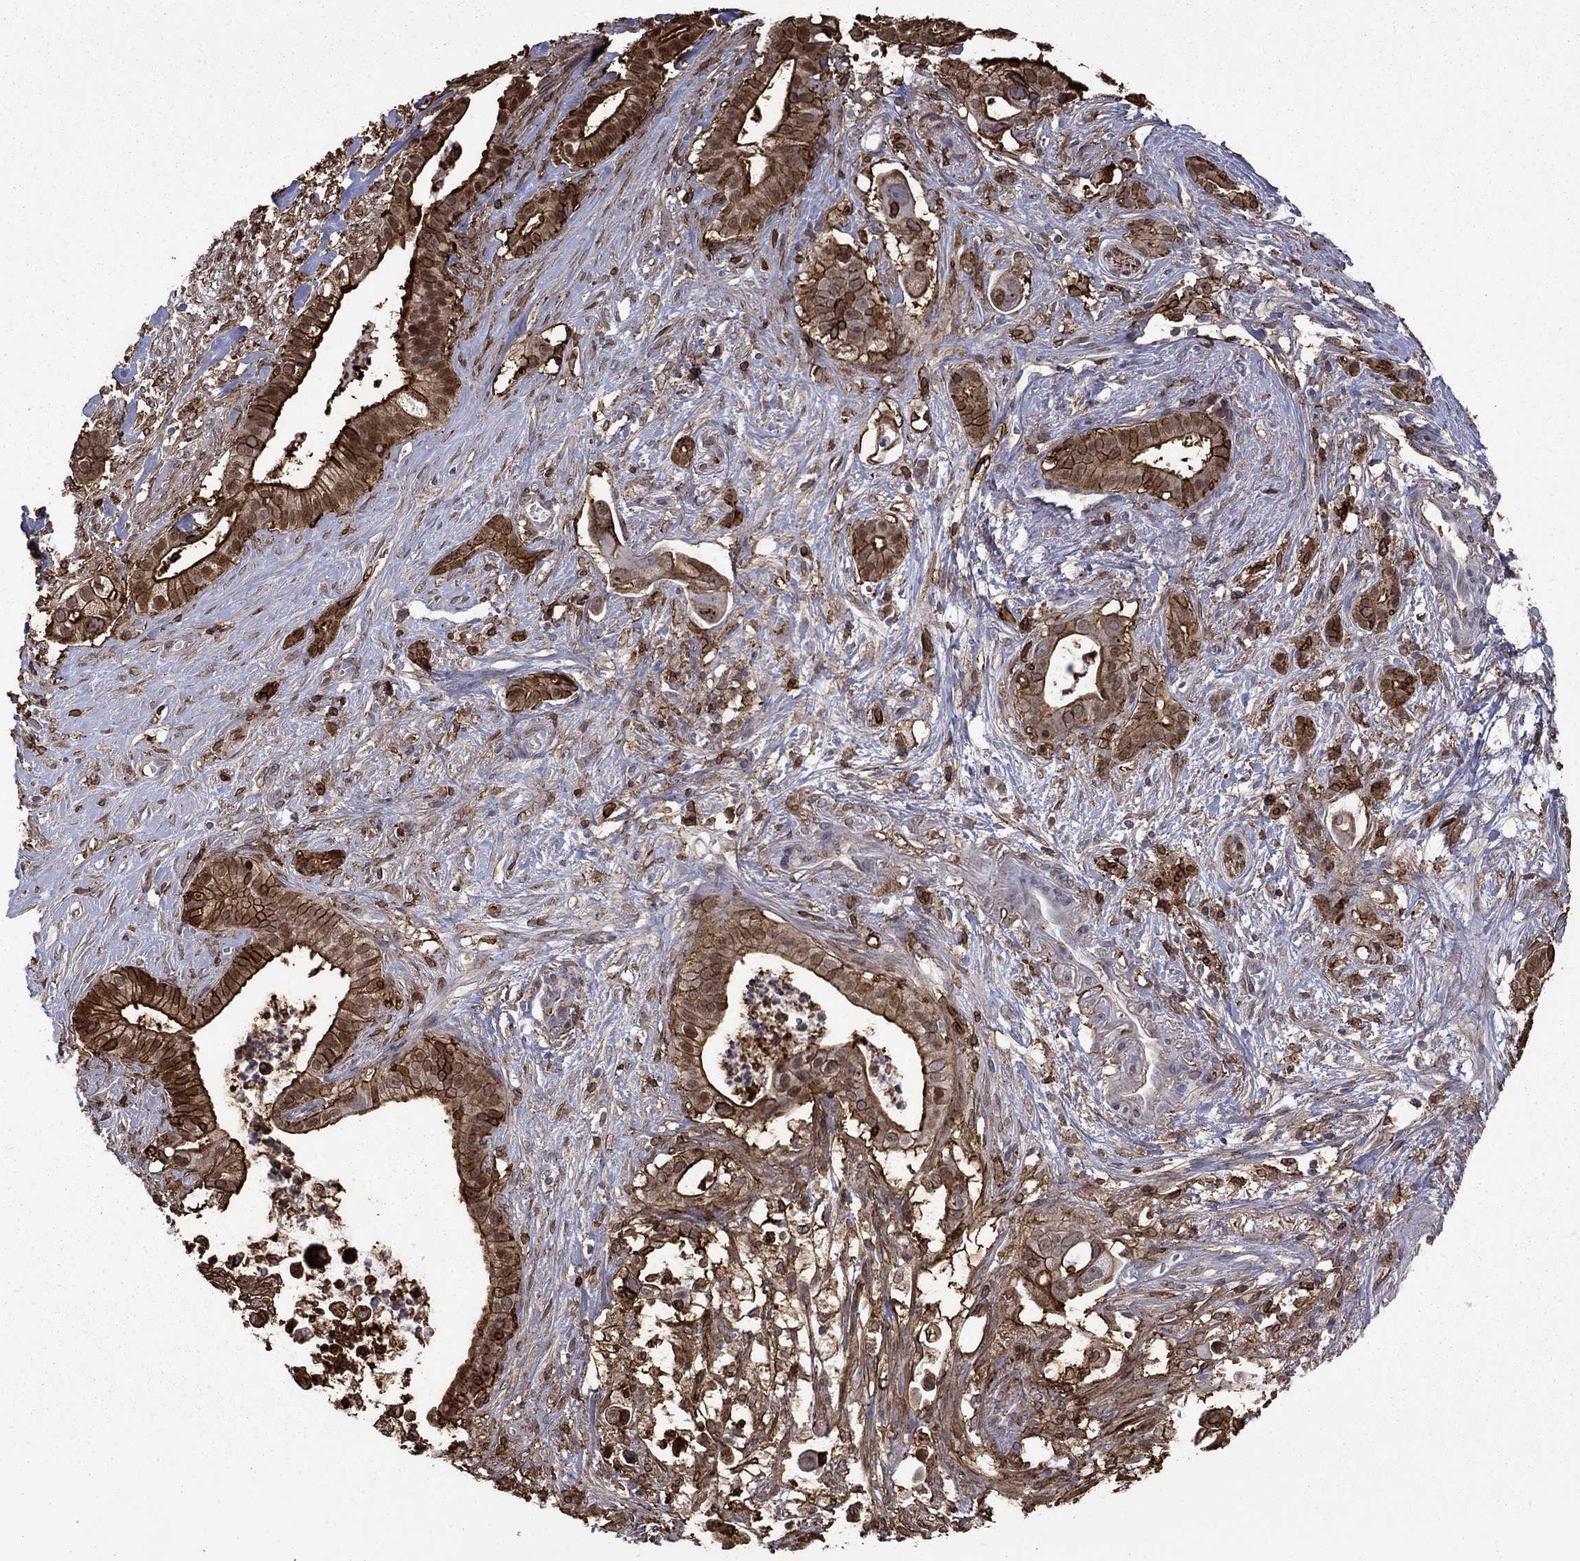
{"staining": {"intensity": "strong", "quantity": "25%-75%", "location": "cytoplasmic/membranous"}, "tissue": "pancreatic cancer", "cell_type": "Tumor cells", "image_type": "cancer", "snomed": [{"axis": "morphology", "description": "Adenocarcinoma, NOS"}, {"axis": "topography", "description": "Pancreas"}], "caption": "Human pancreatic cancer stained for a protein (brown) reveals strong cytoplasmic/membranous positive positivity in approximately 25%-75% of tumor cells.", "gene": "PLAU", "patient": {"sex": "male", "age": 61}}